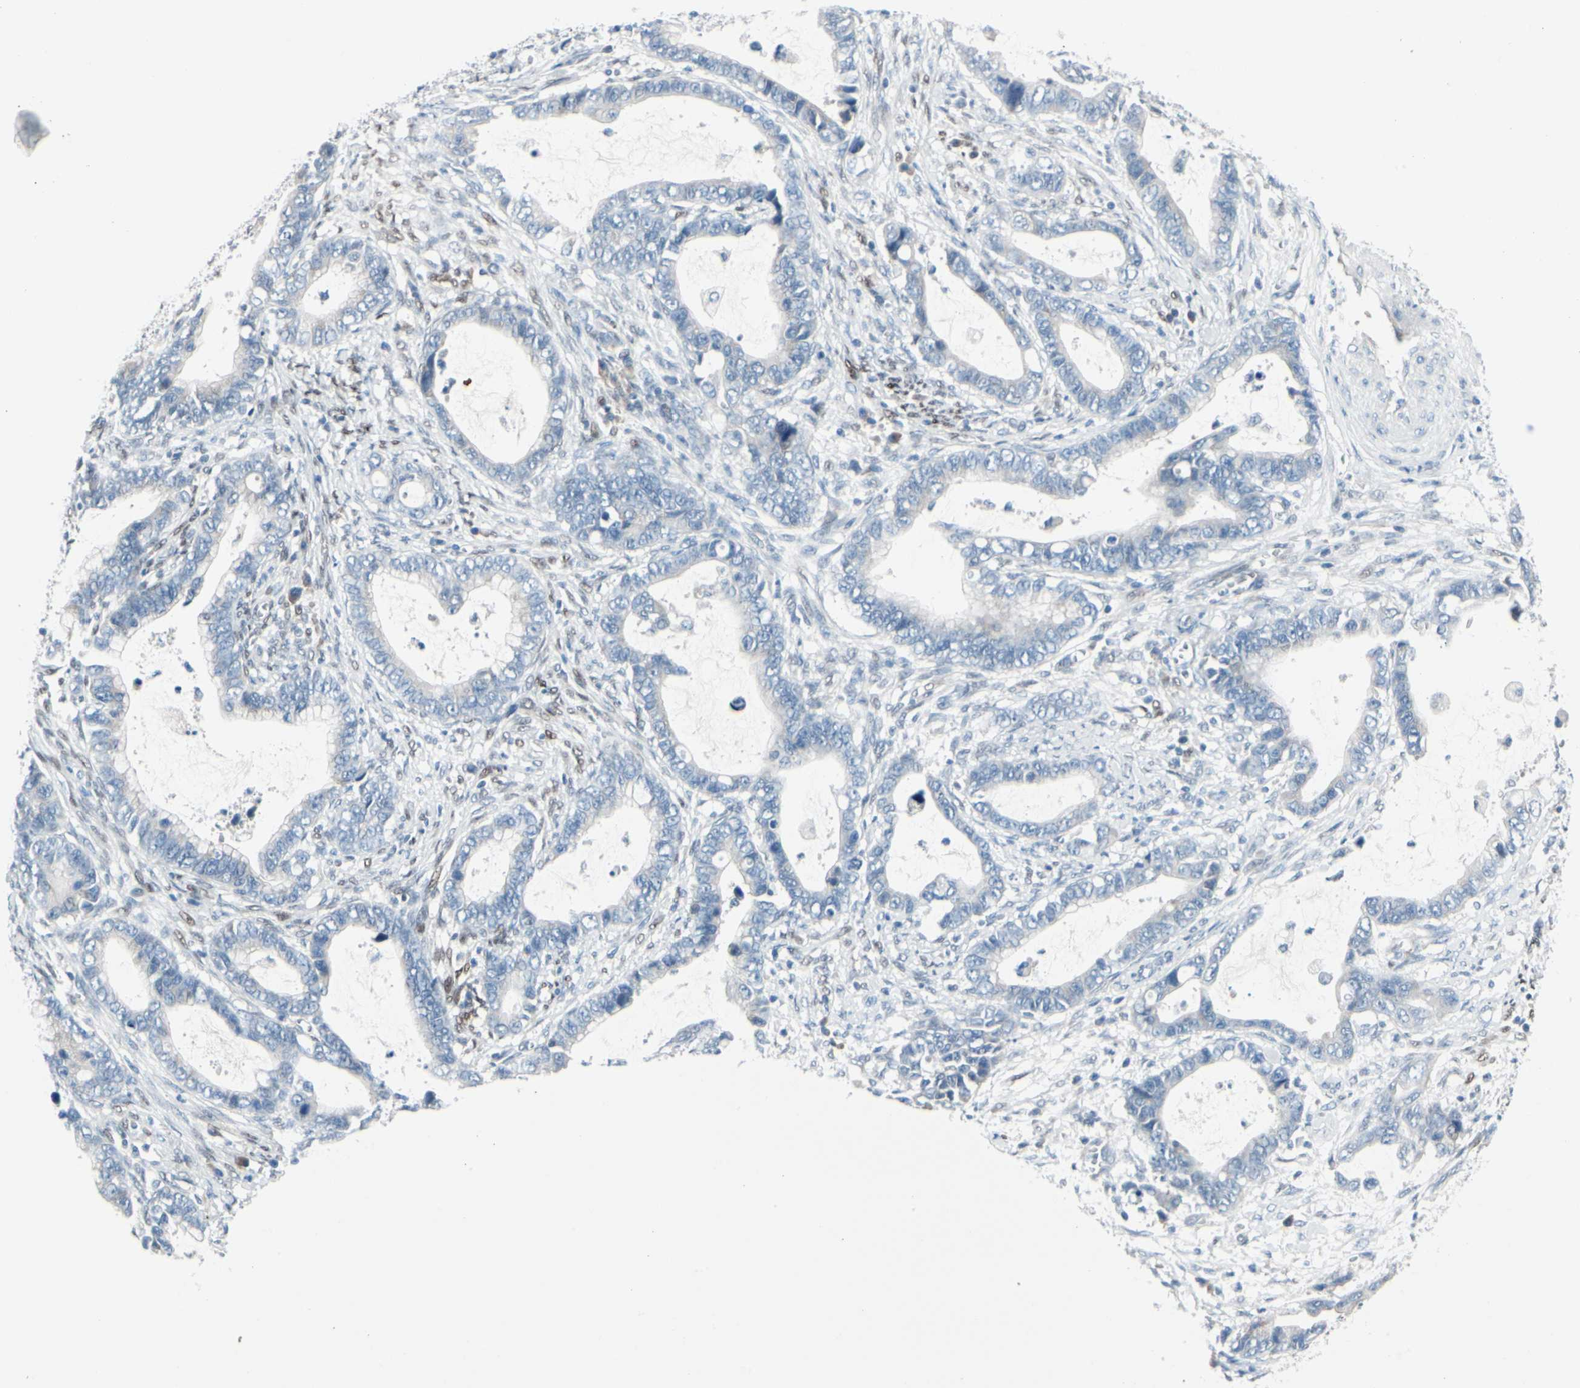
{"staining": {"intensity": "negative", "quantity": "none", "location": "none"}, "tissue": "cervical cancer", "cell_type": "Tumor cells", "image_type": "cancer", "snomed": [{"axis": "morphology", "description": "Adenocarcinoma, NOS"}, {"axis": "topography", "description": "Cervix"}], "caption": "This photomicrograph is of cervical cancer (adenocarcinoma) stained with immunohistochemistry (IHC) to label a protein in brown with the nuclei are counter-stained blue. There is no expression in tumor cells.", "gene": "PGR", "patient": {"sex": "female", "age": 44}}